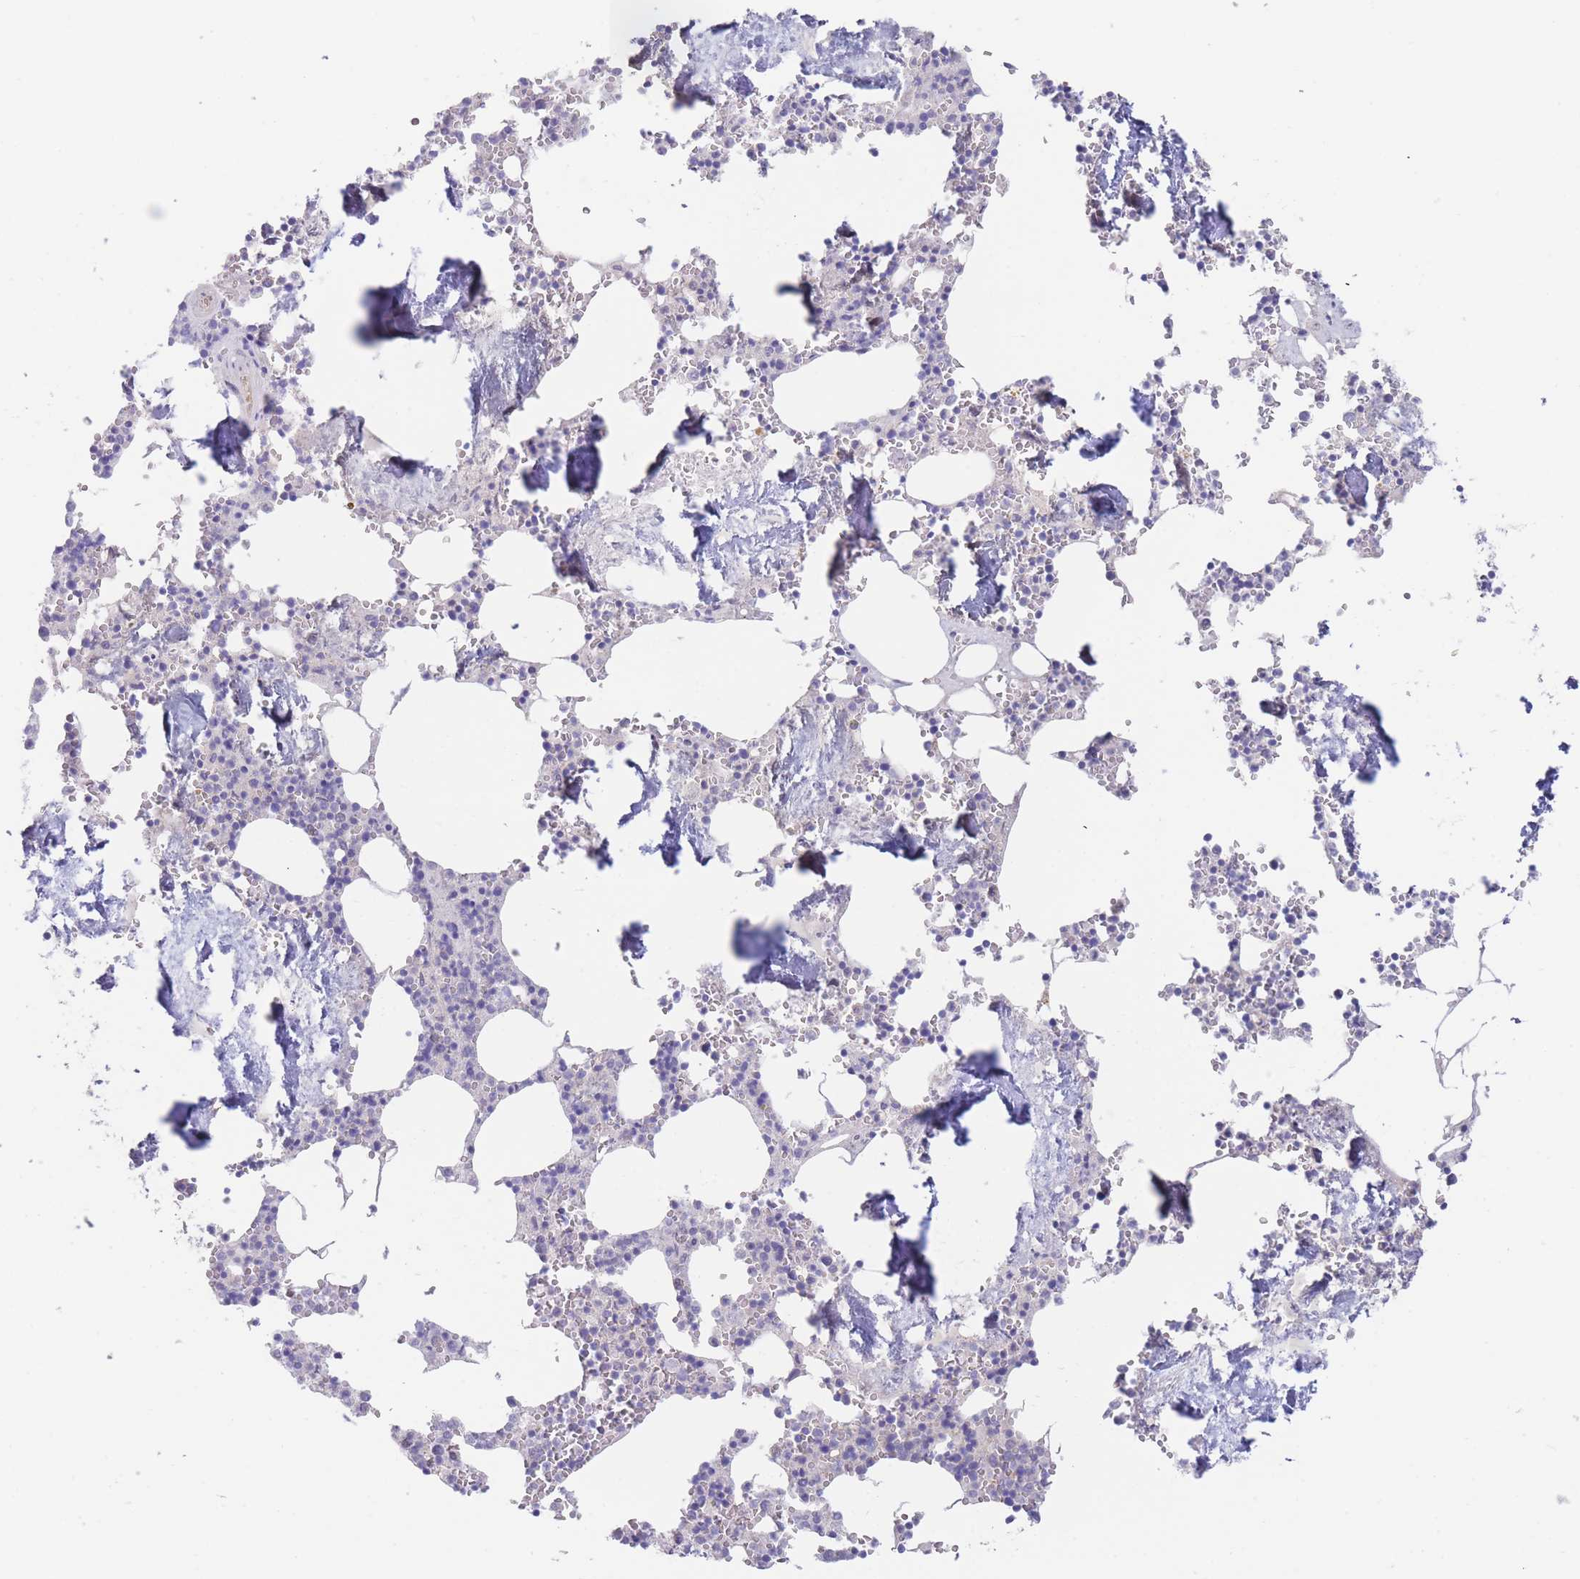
{"staining": {"intensity": "negative", "quantity": "none", "location": "none"}, "tissue": "bone marrow", "cell_type": "Hematopoietic cells", "image_type": "normal", "snomed": [{"axis": "morphology", "description": "Normal tissue, NOS"}, {"axis": "topography", "description": "Bone marrow"}], "caption": "Immunohistochemical staining of normal bone marrow demonstrates no significant positivity in hematopoietic cells. (IHC, brightfield microscopy, high magnification).", "gene": "ZNF281", "patient": {"sex": "male", "age": 54}}